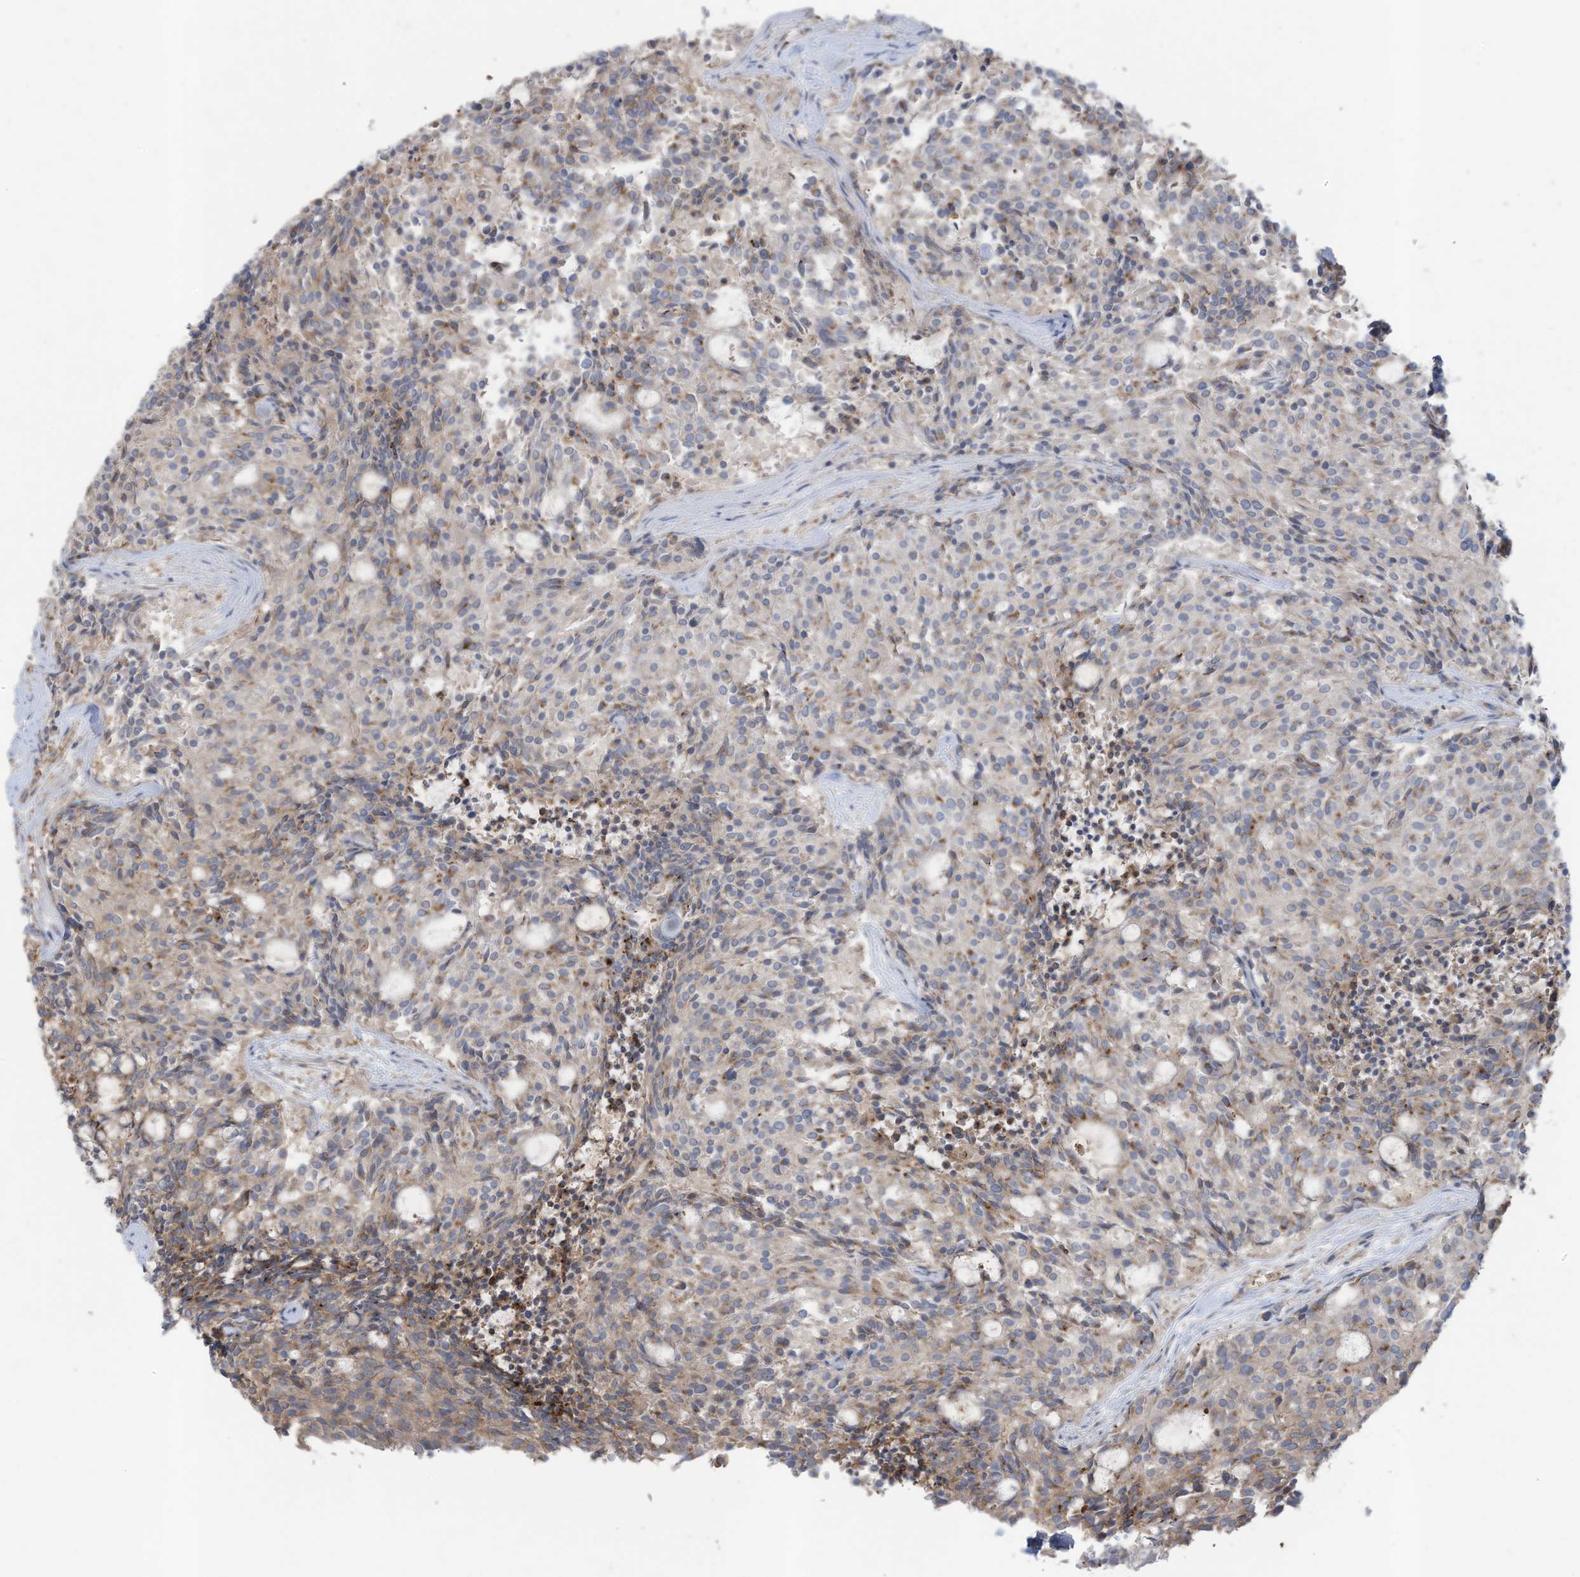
{"staining": {"intensity": "moderate", "quantity": "<25%", "location": "cytoplasmic/membranous"}, "tissue": "carcinoid", "cell_type": "Tumor cells", "image_type": "cancer", "snomed": [{"axis": "morphology", "description": "Carcinoid, malignant, NOS"}, {"axis": "topography", "description": "Pancreas"}], "caption": "Brown immunohistochemical staining in carcinoid (malignant) displays moderate cytoplasmic/membranous positivity in approximately <25% of tumor cells.", "gene": "SLC17A7", "patient": {"sex": "female", "age": 54}}